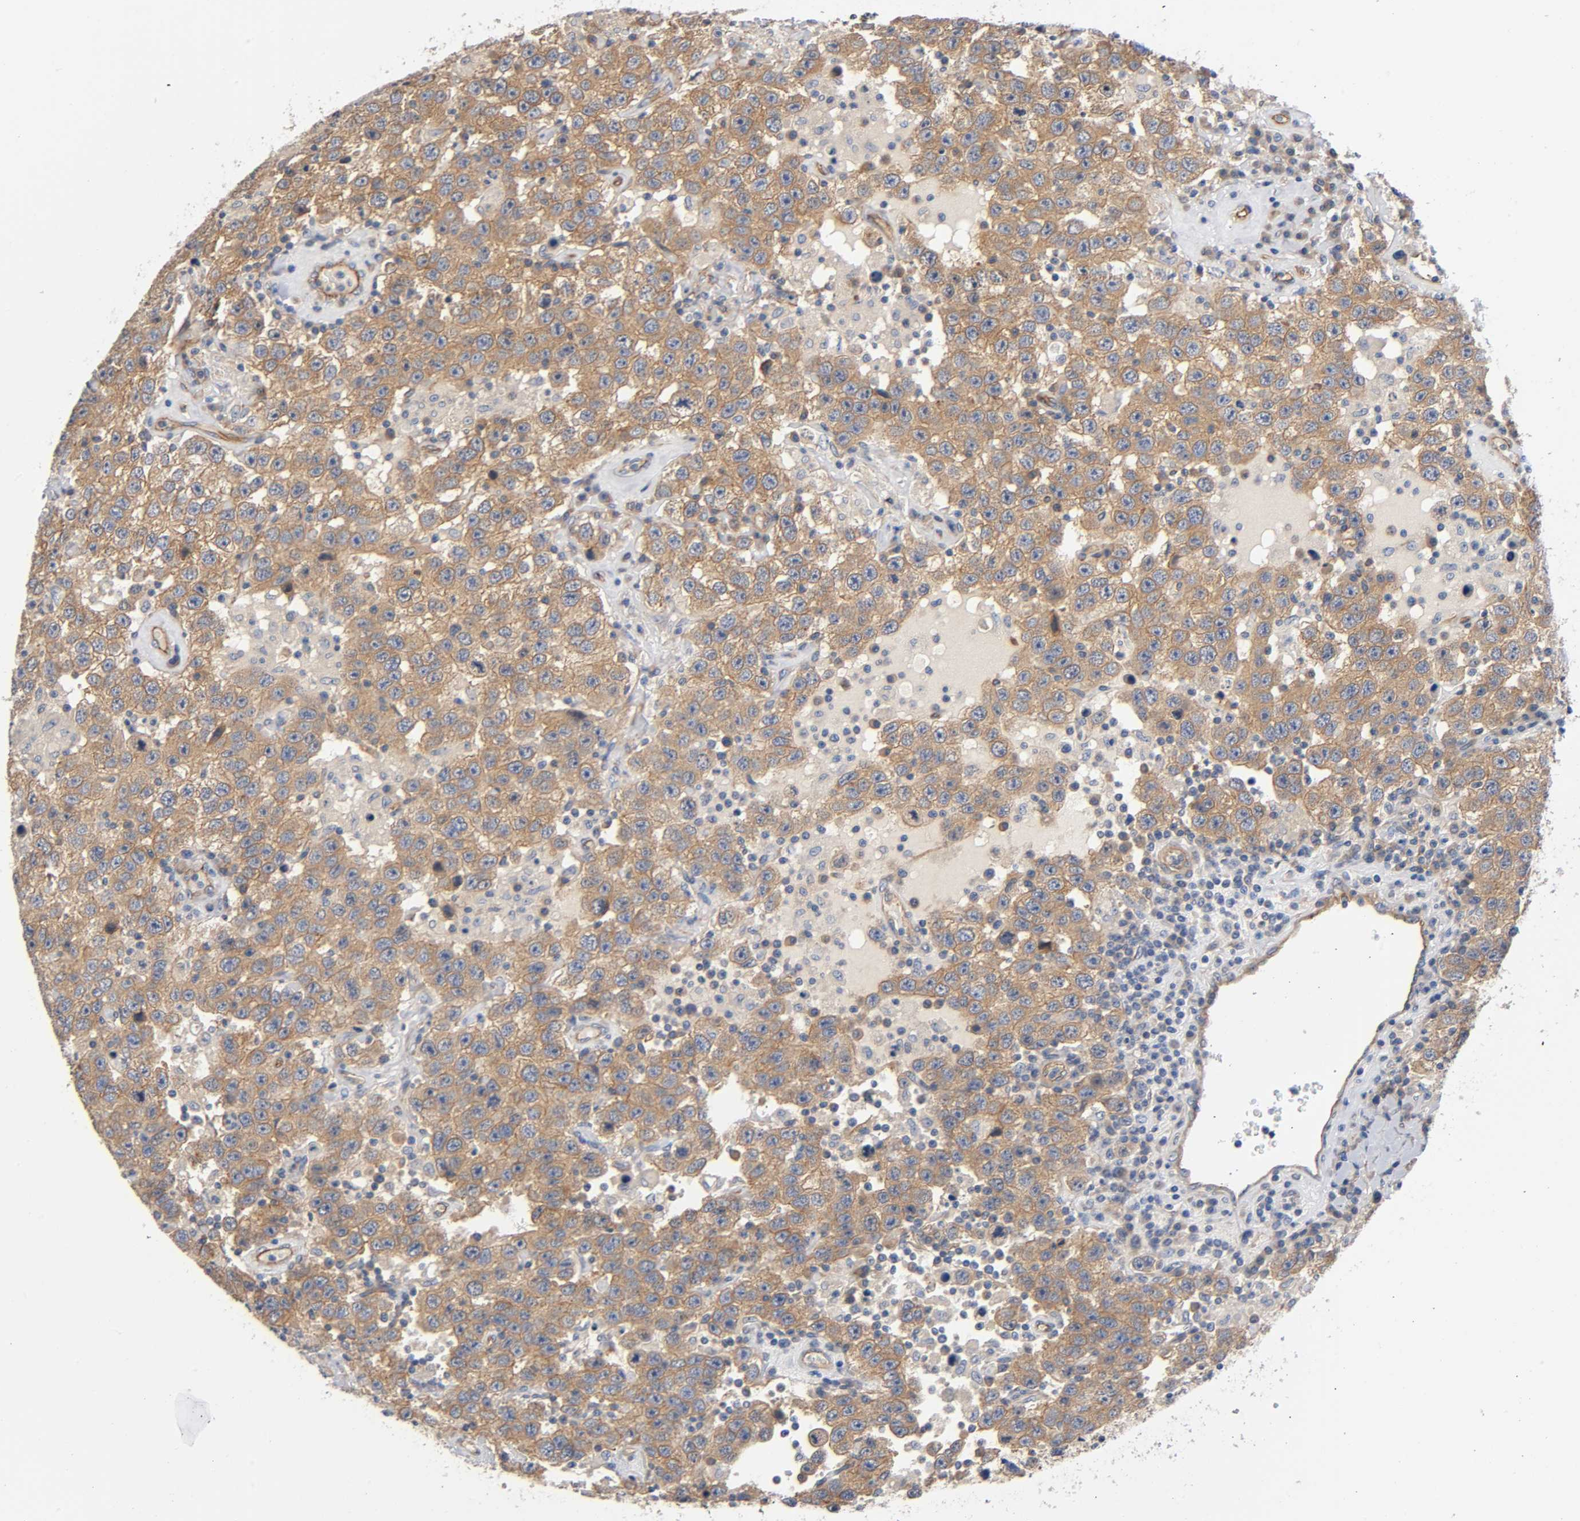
{"staining": {"intensity": "moderate", "quantity": ">75%", "location": "cytoplasmic/membranous"}, "tissue": "testis cancer", "cell_type": "Tumor cells", "image_type": "cancer", "snomed": [{"axis": "morphology", "description": "Seminoma, NOS"}, {"axis": "topography", "description": "Testis"}], "caption": "Protein expression analysis of human testis cancer (seminoma) reveals moderate cytoplasmic/membranous expression in about >75% of tumor cells. (DAB (3,3'-diaminobenzidine) IHC, brown staining for protein, blue staining for nuclei).", "gene": "MARS1", "patient": {"sex": "male", "age": 41}}